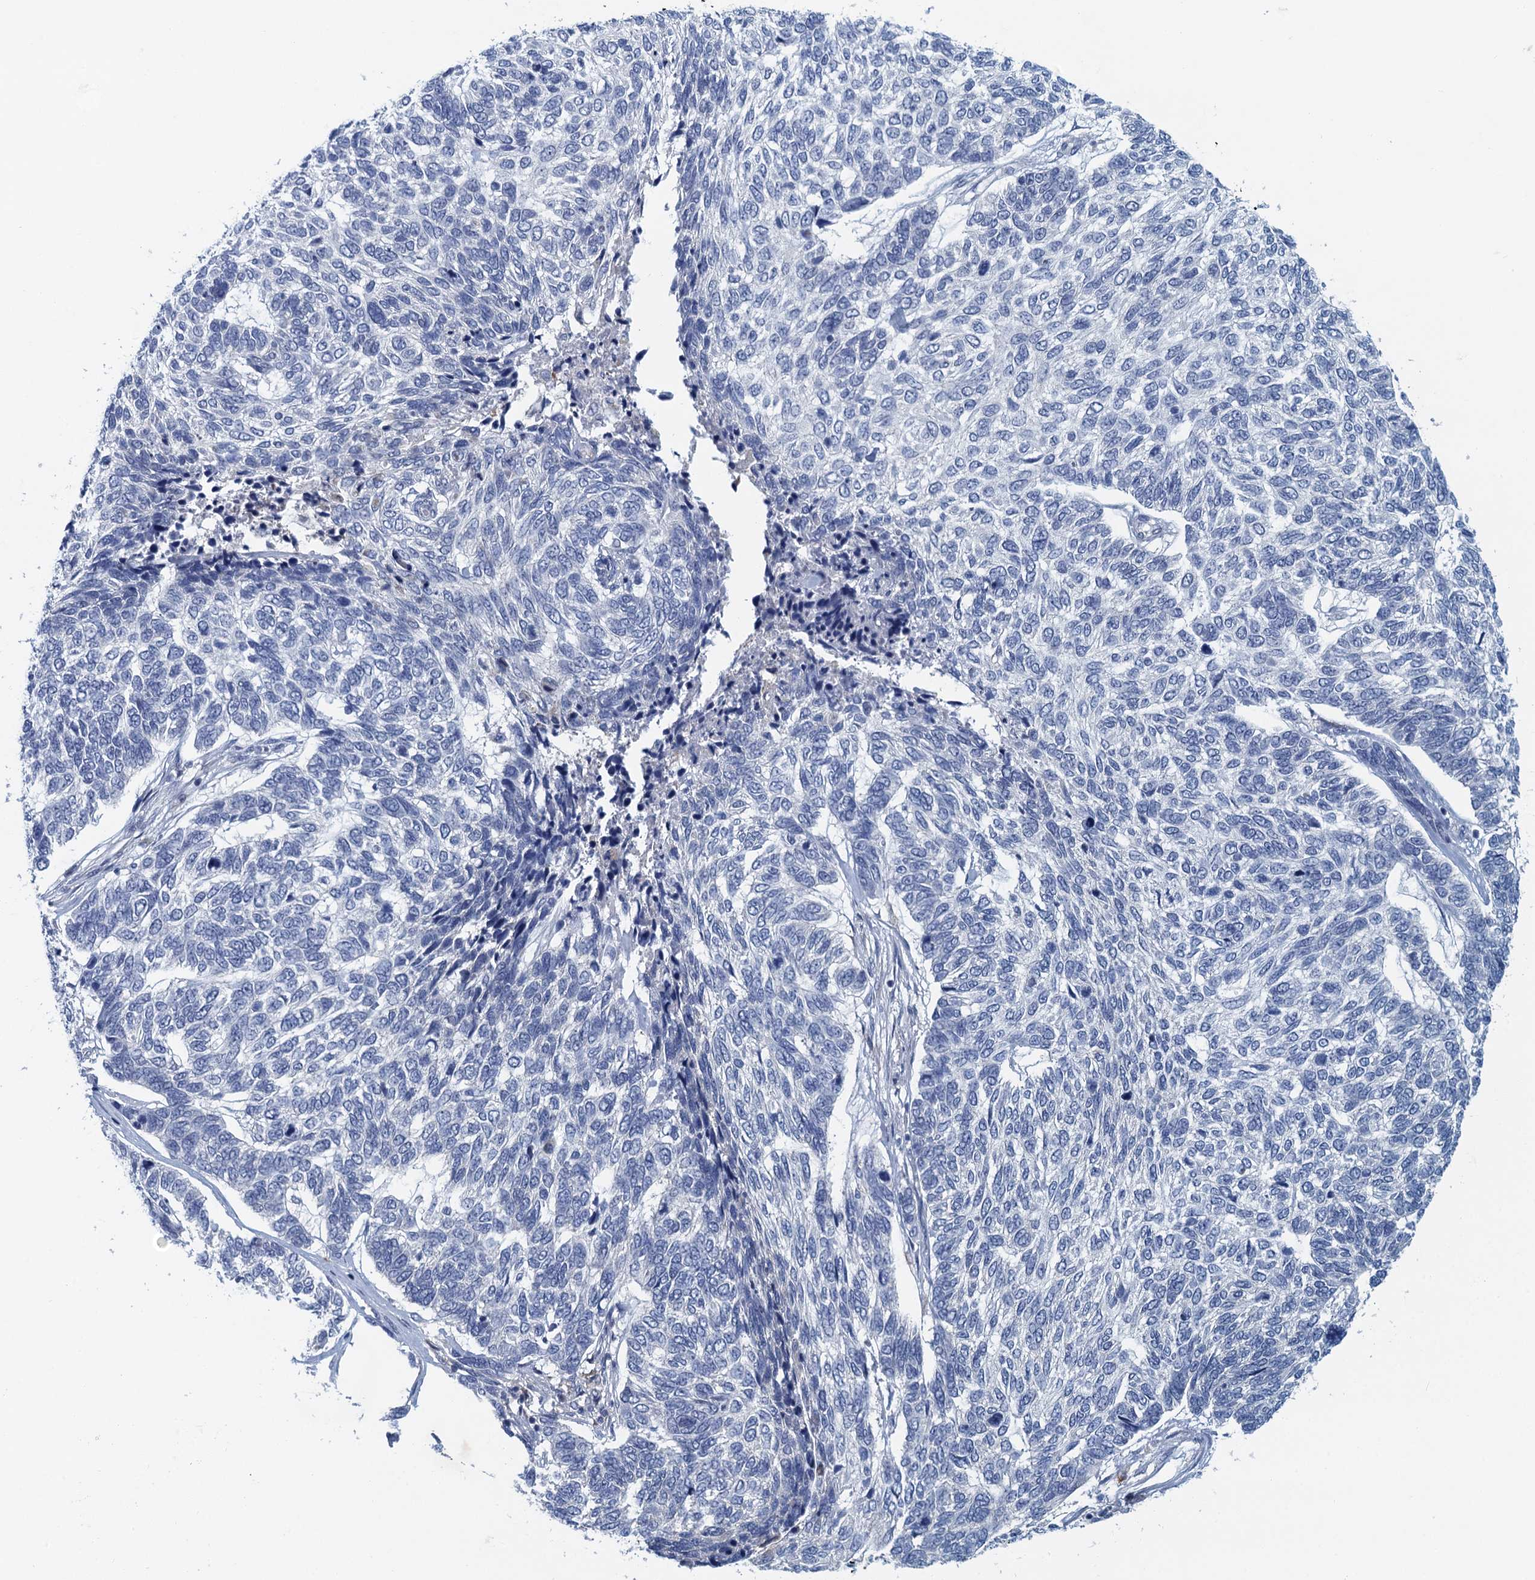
{"staining": {"intensity": "negative", "quantity": "none", "location": "none"}, "tissue": "skin cancer", "cell_type": "Tumor cells", "image_type": "cancer", "snomed": [{"axis": "morphology", "description": "Basal cell carcinoma"}, {"axis": "topography", "description": "Skin"}], "caption": "Micrograph shows no significant protein expression in tumor cells of skin basal cell carcinoma. (Immunohistochemistry, brightfield microscopy, high magnification).", "gene": "NCKAP1L", "patient": {"sex": "female", "age": 65}}